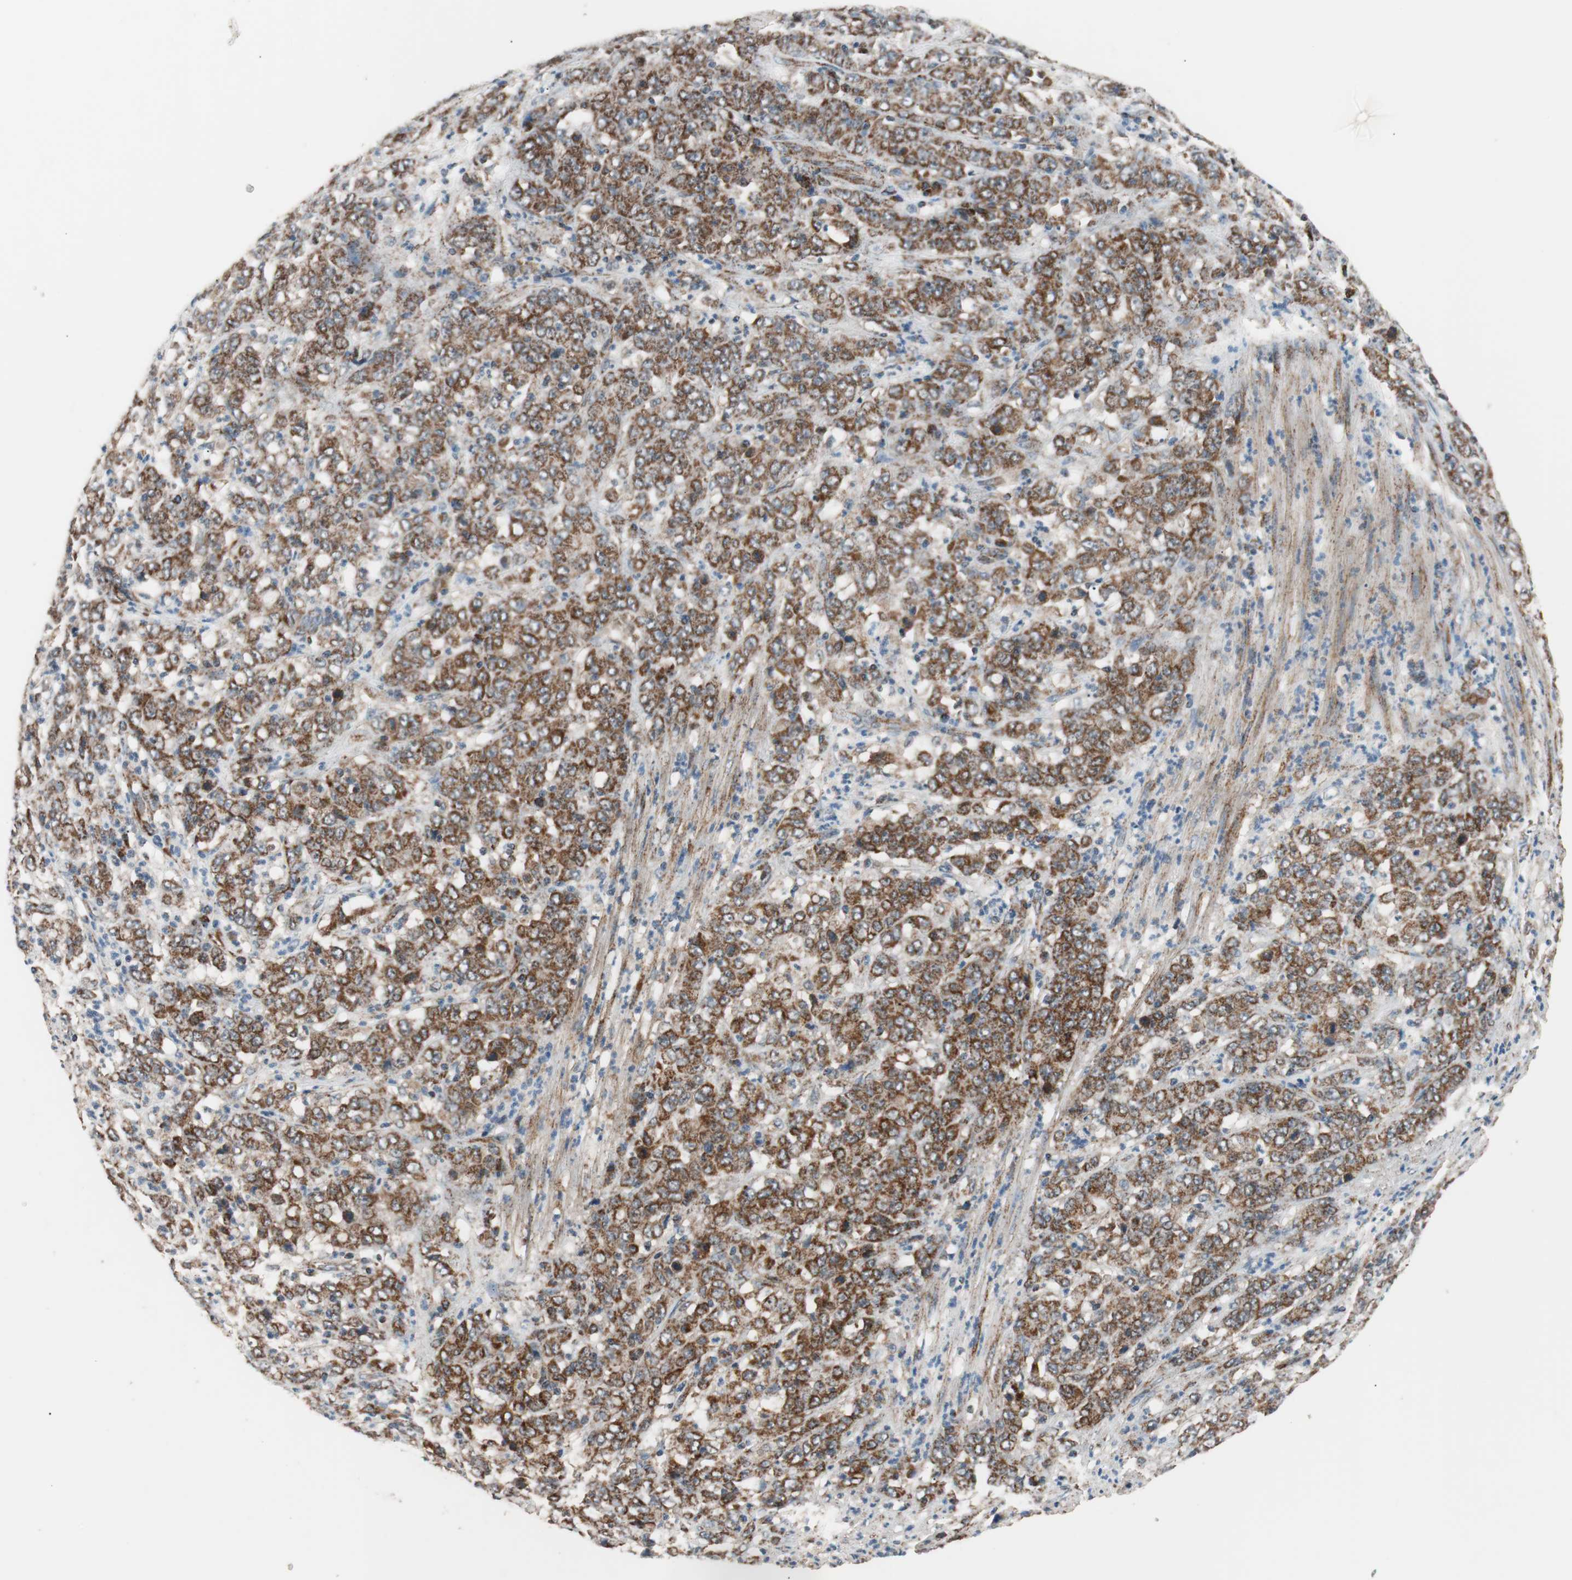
{"staining": {"intensity": "strong", "quantity": ">75%", "location": "cytoplasmic/membranous"}, "tissue": "stomach cancer", "cell_type": "Tumor cells", "image_type": "cancer", "snomed": [{"axis": "morphology", "description": "Adenocarcinoma, NOS"}, {"axis": "topography", "description": "Stomach, lower"}], "caption": "Tumor cells reveal high levels of strong cytoplasmic/membranous expression in approximately >75% of cells in stomach cancer (adenocarcinoma).", "gene": "PITRM1", "patient": {"sex": "female", "age": 71}}